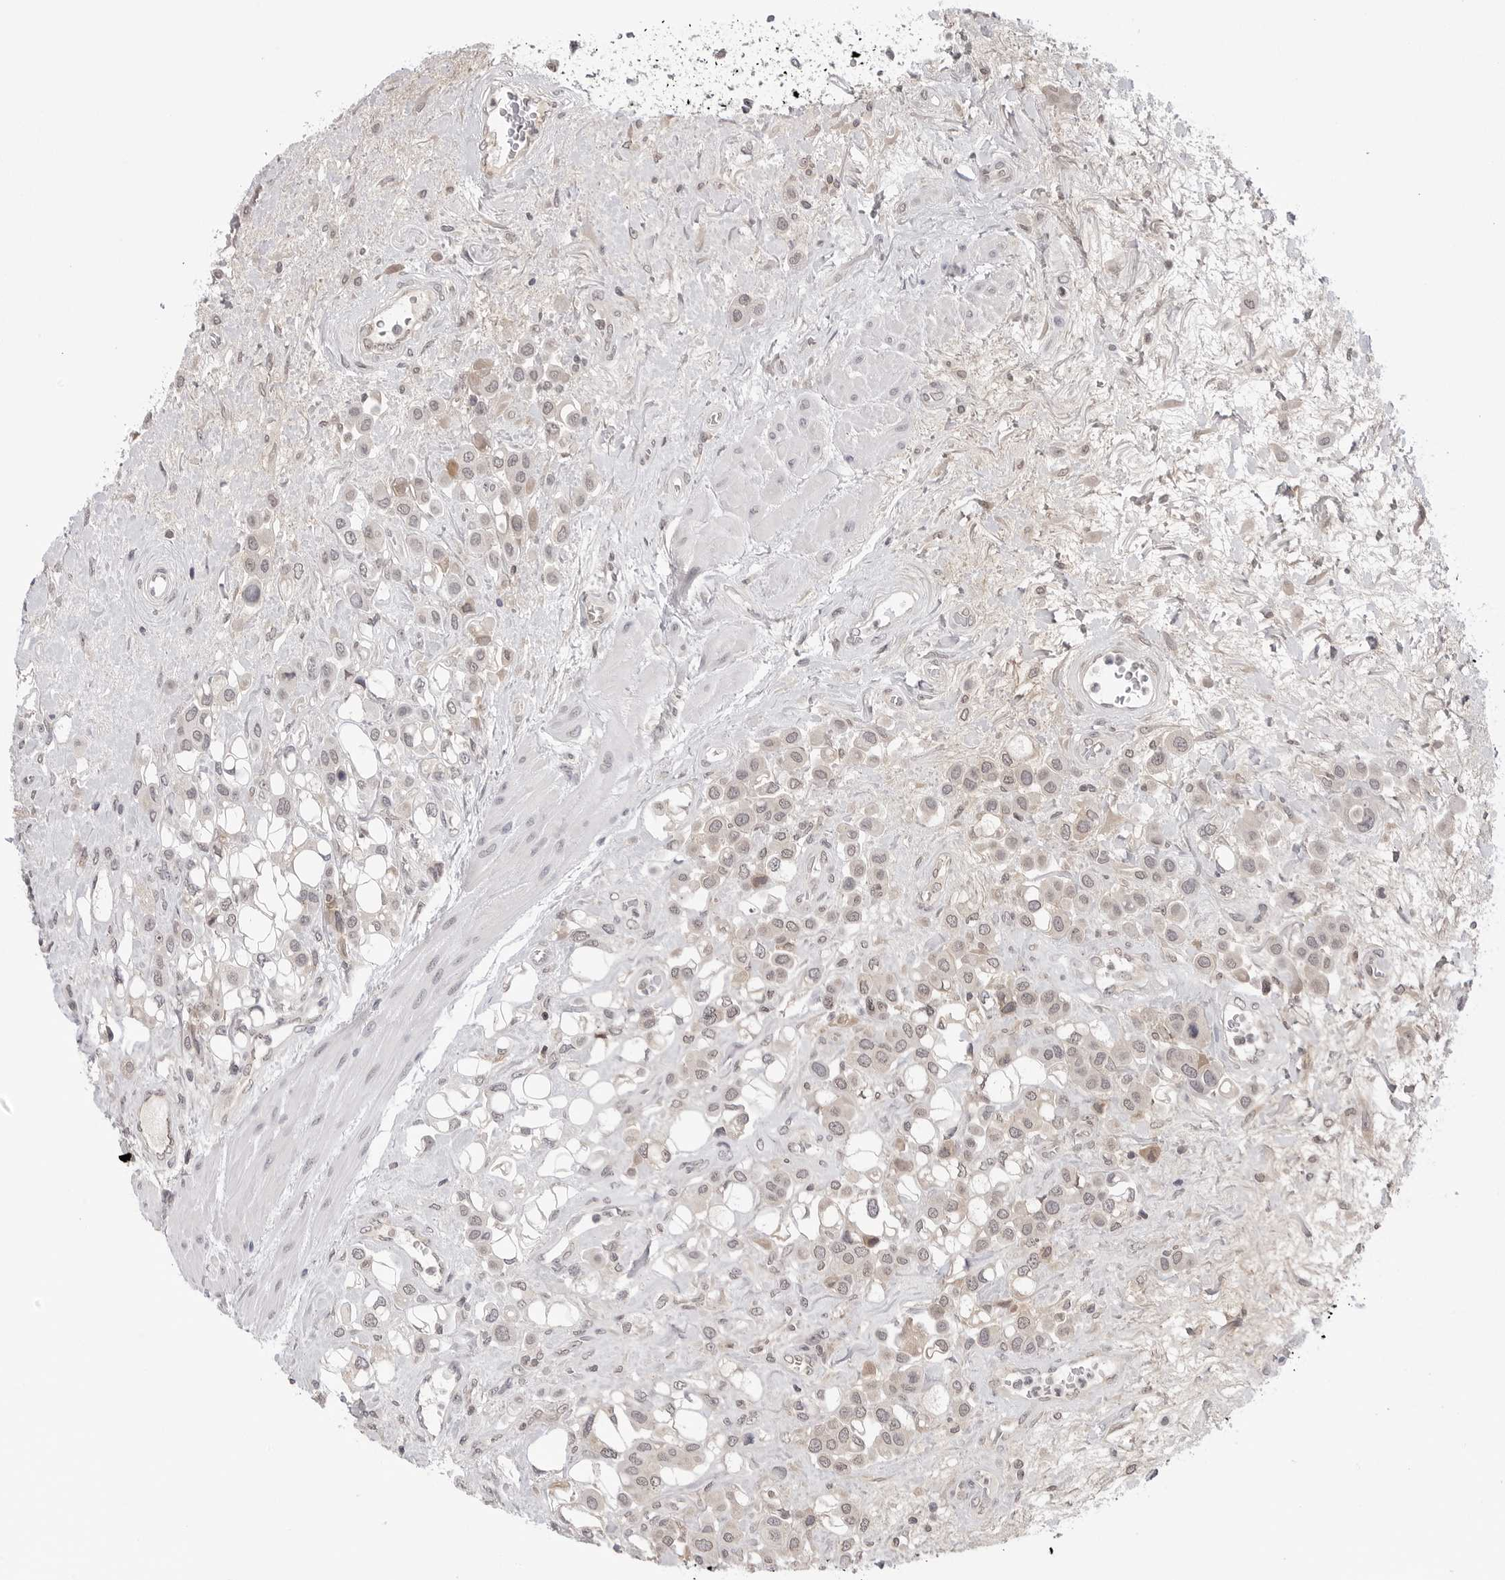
{"staining": {"intensity": "negative", "quantity": "none", "location": "none"}, "tissue": "urothelial cancer", "cell_type": "Tumor cells", "image_type": "cancer", "snomed": [{"axis": "morphology", "description": "Urothelial carcinoma, High grade"}, {"axis": "topography", "description": "Urinary bladder"}], "caption": "Immunohistochemical staining of human high-grade urothelial carcinoma shows no significant staining in tumor cells.", "gene": "CDK20", "patient": {"sex": "male", "age": 50}}